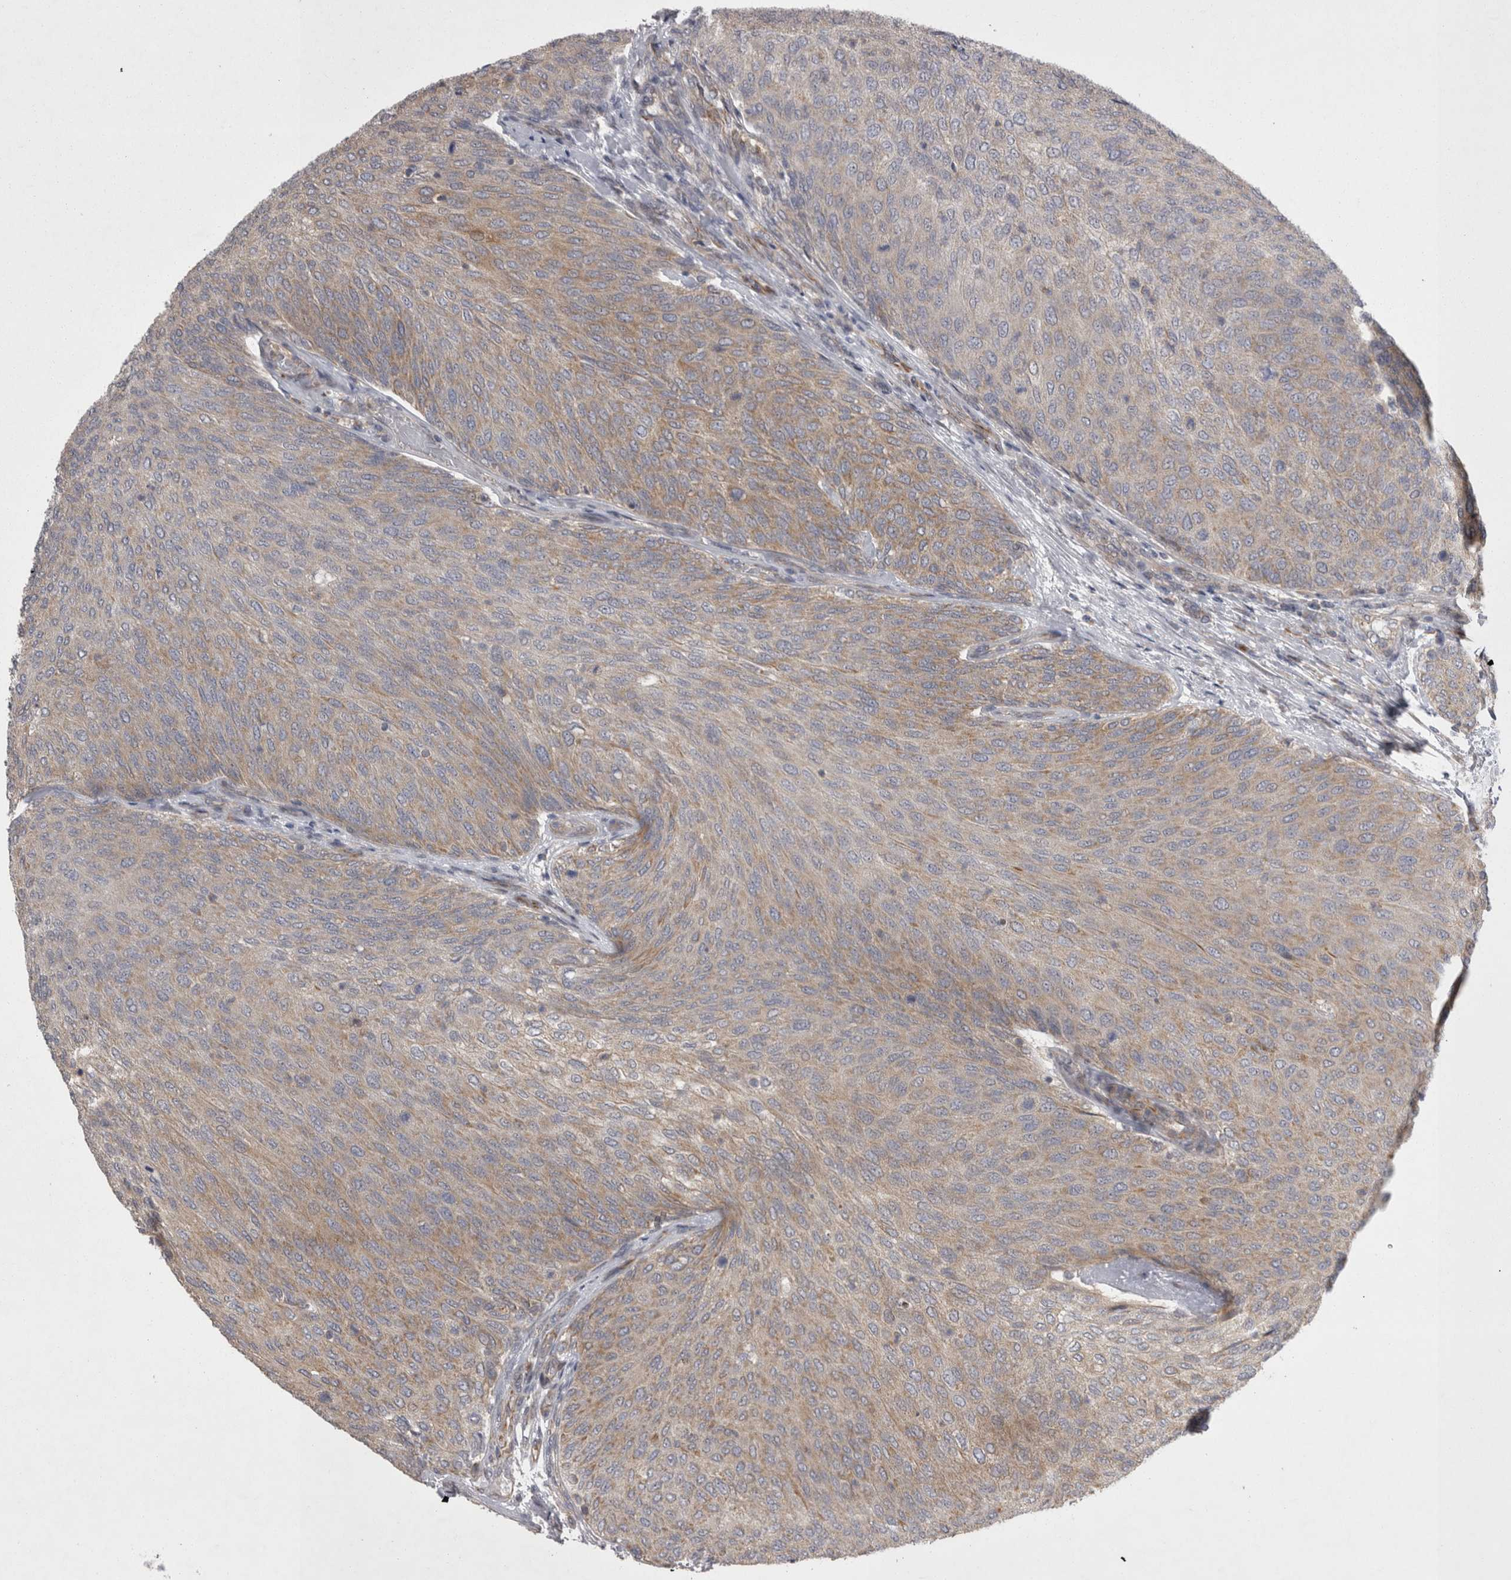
{"staining": {"intensity": "weak", "quantity": "25%-75%", "location": "cytoplasmic/membranous"}, "tissue": "urothelial cancer", "cell_type": "Tumor cells", "image_type": "cancer", "snomed": [{"axis": "morphology", "description": "Urothelial carcinoma, Low grade"}, {"axis": "topography", "description": "Urinary bladder"}], "caption": "The micrograph demonstrates immunohistochemical staining of urothelial carcinoma (low-grade). There is weak cytoplasmic/membranous staining is seen in approximately 25%-75% of tumor cells.", "gene": "TSPOAP1", "patient": {"sex": "female", "age": 79}}